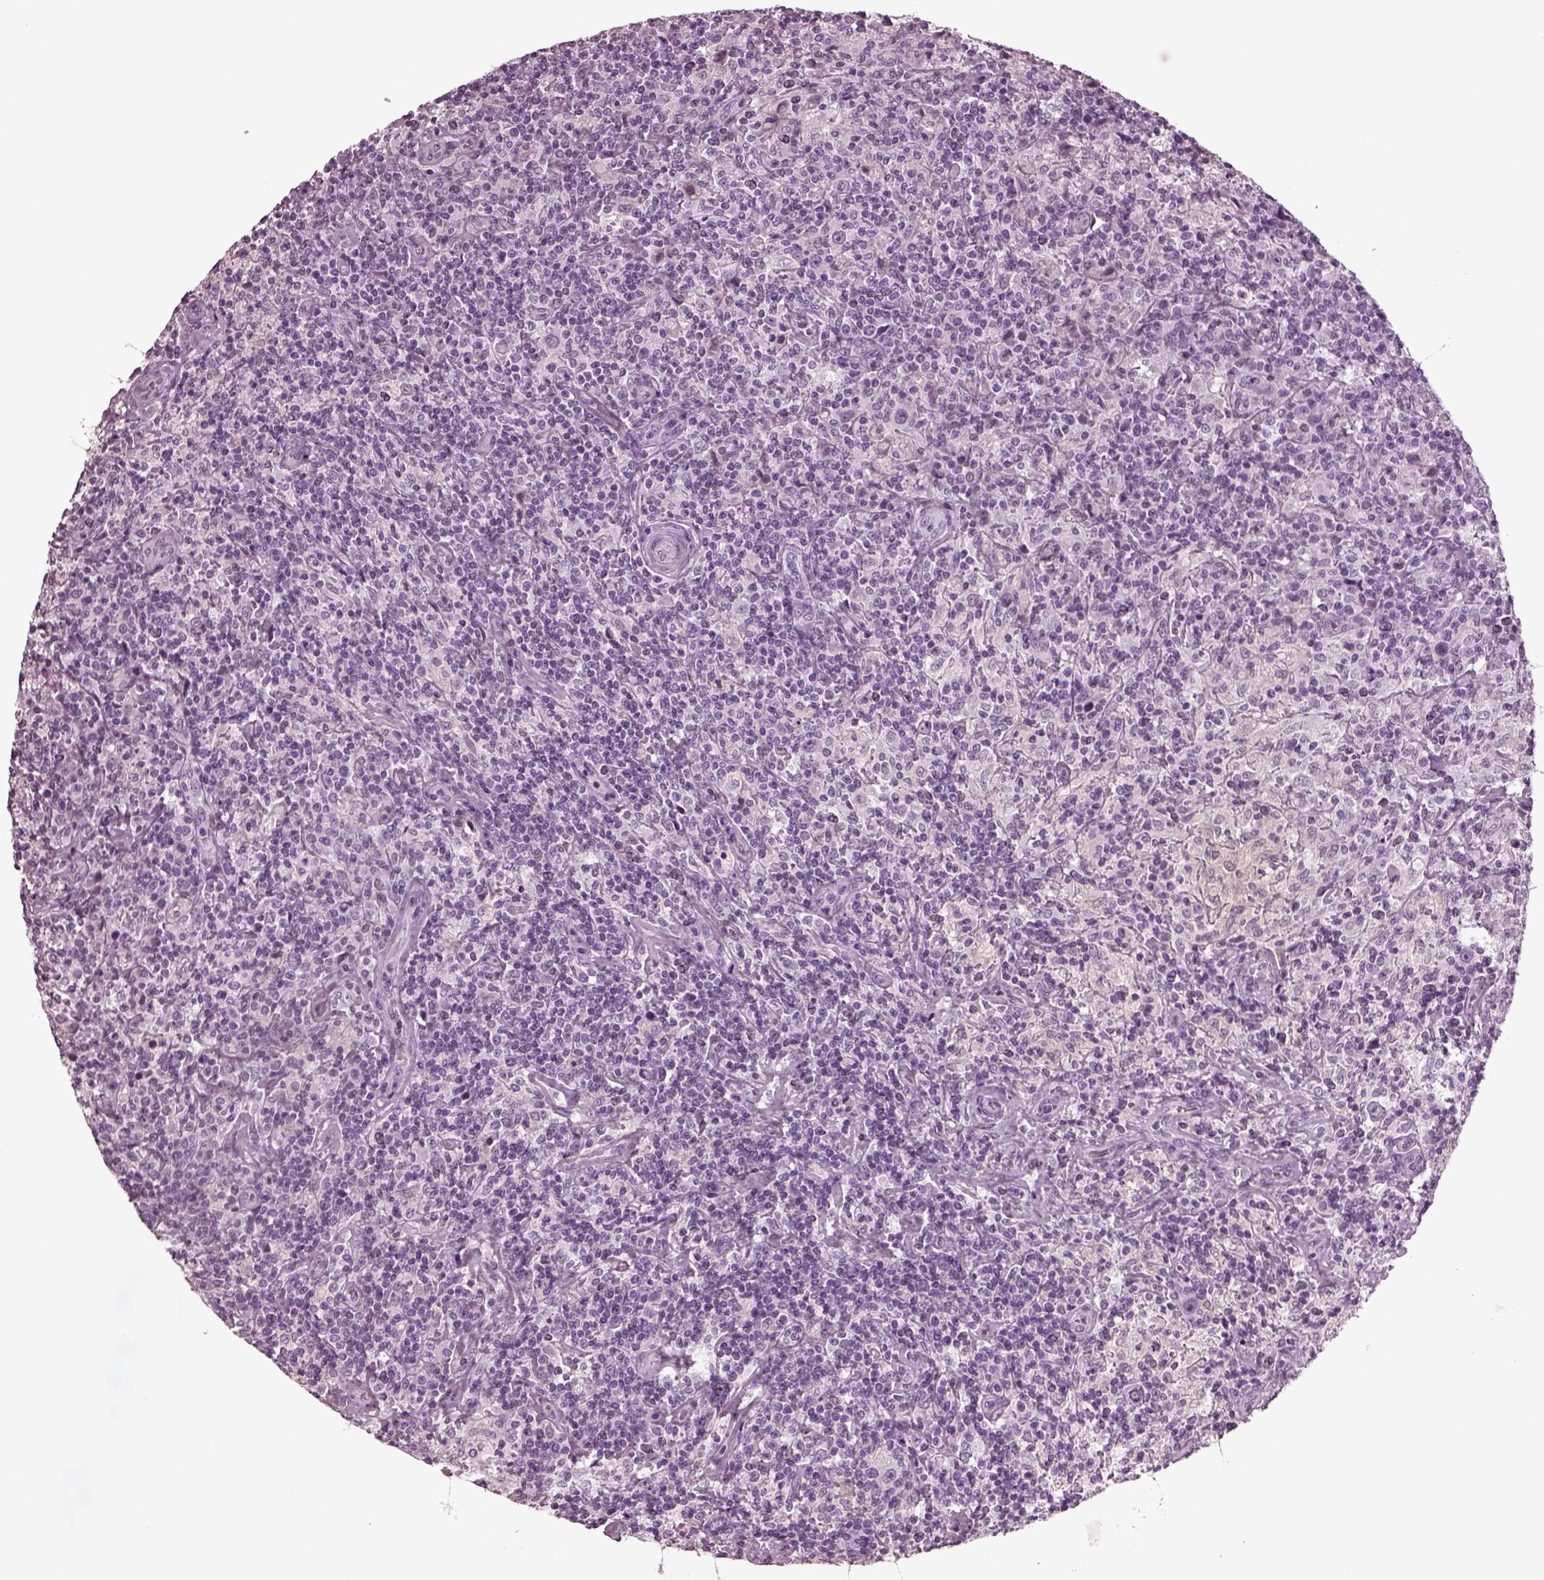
{"staining": {"intensity": "negative", "quantity": "none", "location": "none"}, "tissue": "lymphoma", "cell_type": "Tumor cells", "image_type": "cancer", "snomed": [{"axis": "morphology", "description": "Hodgkin's disease, NOS"}, {"axis": "topography", "description": "Lymph node"}], "caption": "High power microscopy photomicrograph of an immunohistochemistry image of lymphoma, revealing no significant positivity in tumor cells.", "gene": "SLC6A17", "patient": {"sex": "male", "age": 70}}